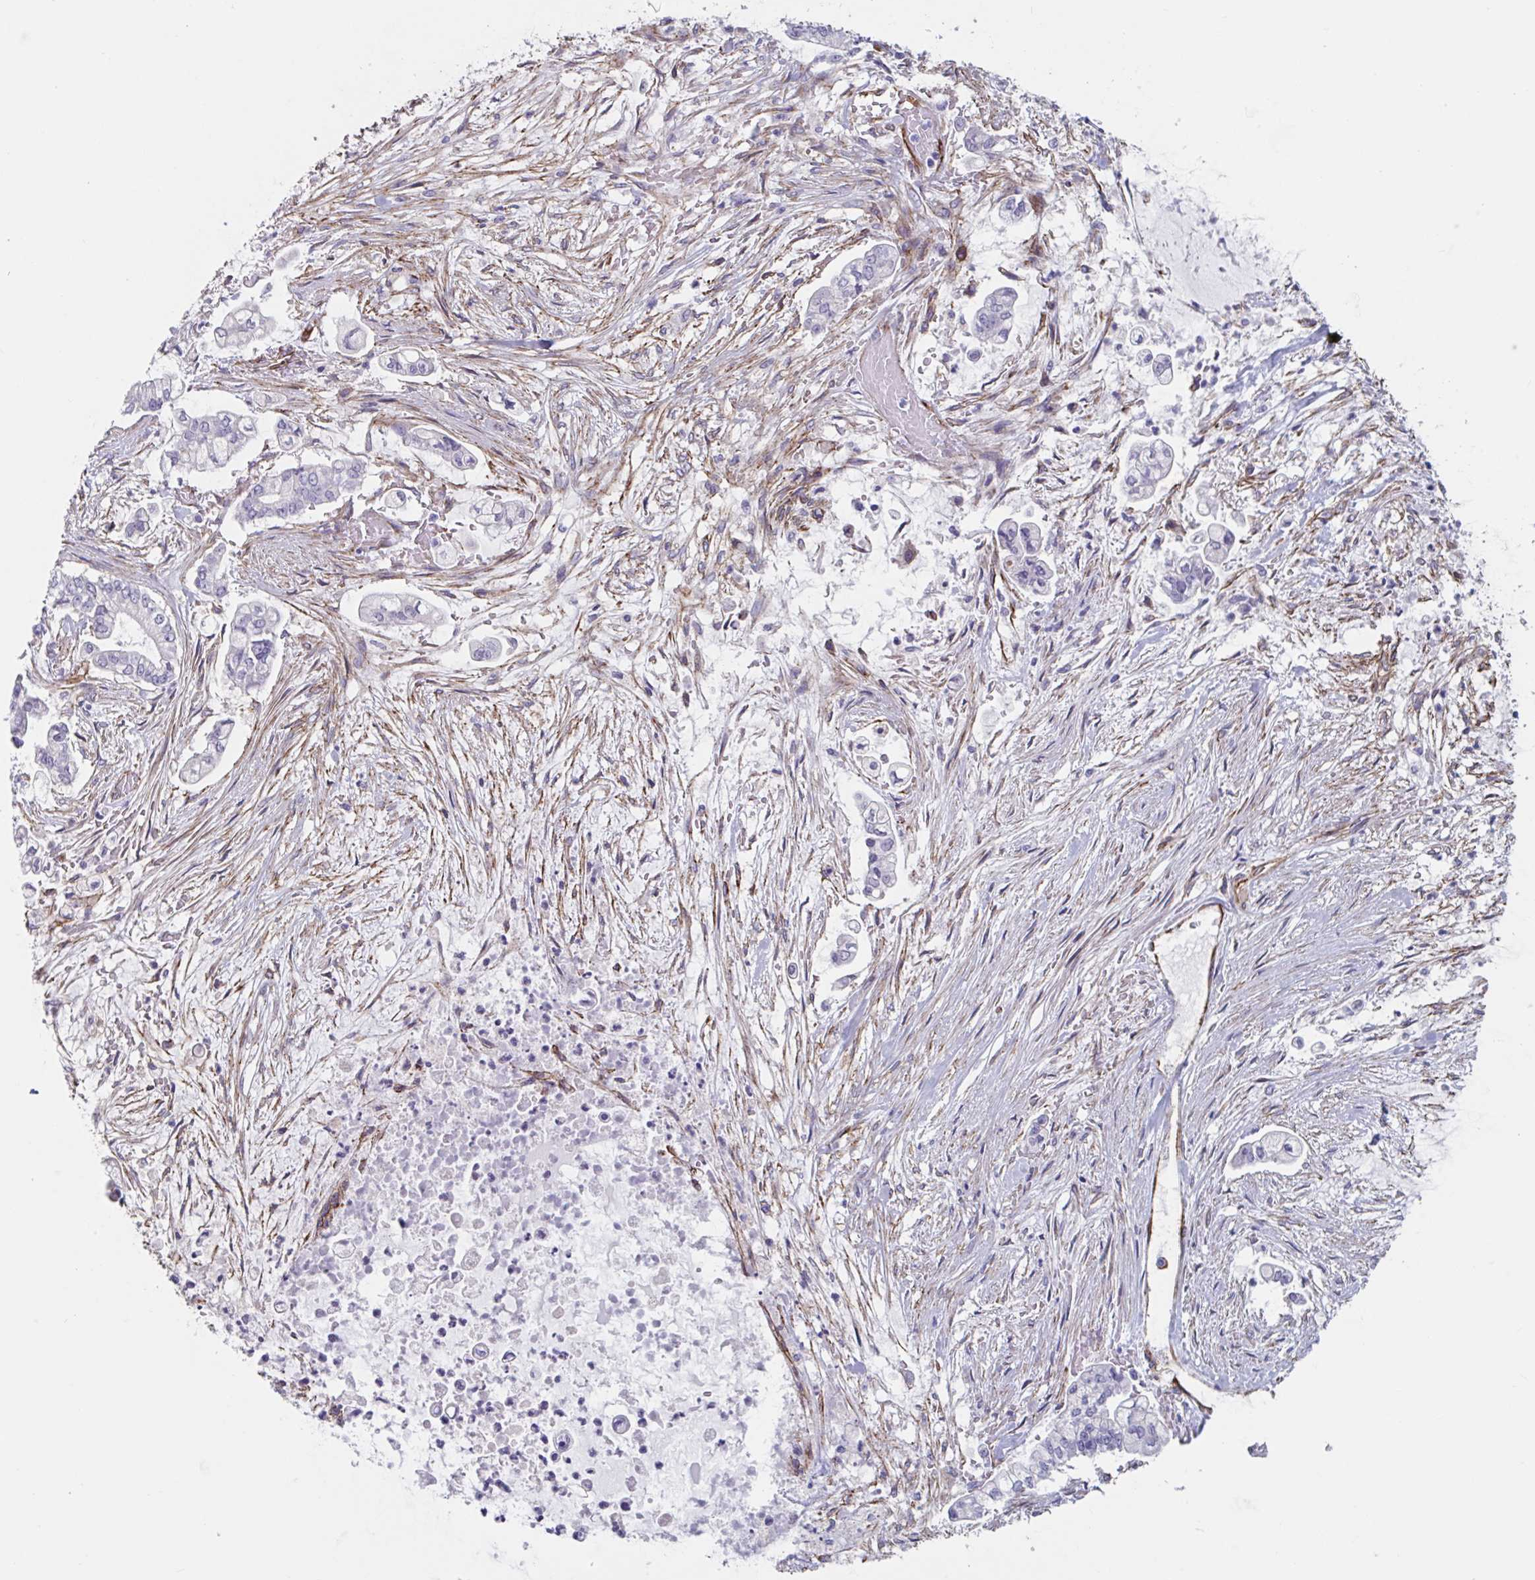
{"staining": {"intensity": "negative", "quantity": "none", "location": "none"}, "tissue": "pancreatic cancer", "cell_type": "Tumor cells", "image_type": "cancer", "snomed": [{"axis": "morphology", "description": "Adenocarcinoma, NOS"}, {"axis": "topography", "description": "Pancreas"}], "caption": "Human pancreatic adenocarcinoma stained for a protein using immunohistochemistry (IHC) shows no staining in tumor cells.", "gene": "CITED4", "patient": {"sex": "female", "age": 69}}